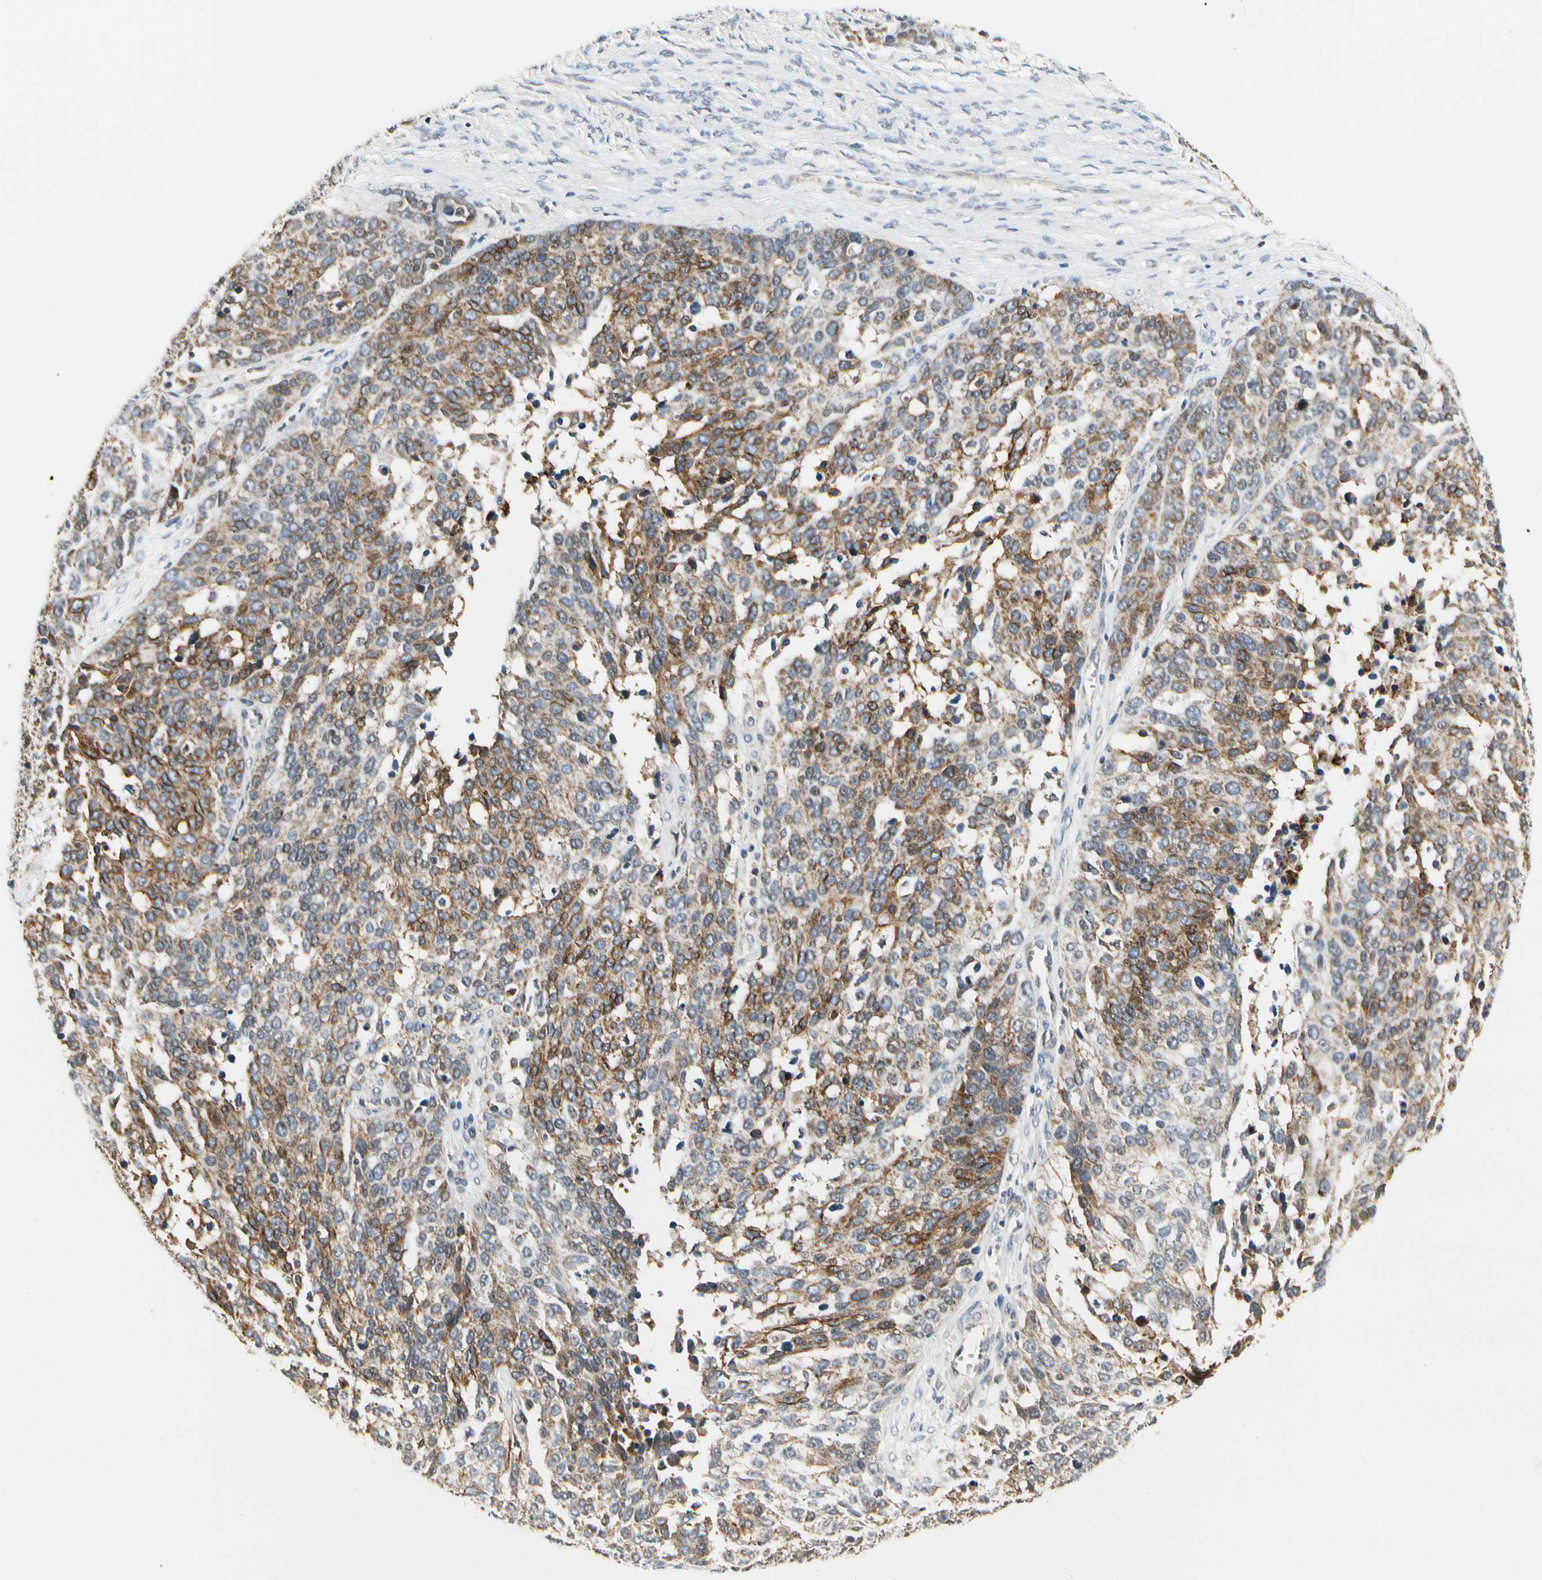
{"staining": {"intensity": "moderate", "quantity": "25%-75%", "location": "cytoplasmic/membranous"}, "tissue": "ovarian cancer", "cell_type": "Tumor cells", "image_type": "cancer", "snomed": [{"axis": "morphology", "description": "Cystadenocarcinoma, serous, NOS"}, {"axis": "topography", "description": "Ovary"}], "caption": "IHC of human ovarian cancer reveals medium levels of moderate cytoplasmic/membranous positivity in approximately 25%-75% of tumor cells. (IHC, brightfield microscopy, high magnification).", "gene": "PDK2", "patient": {"sex": "female", "age": 44}}